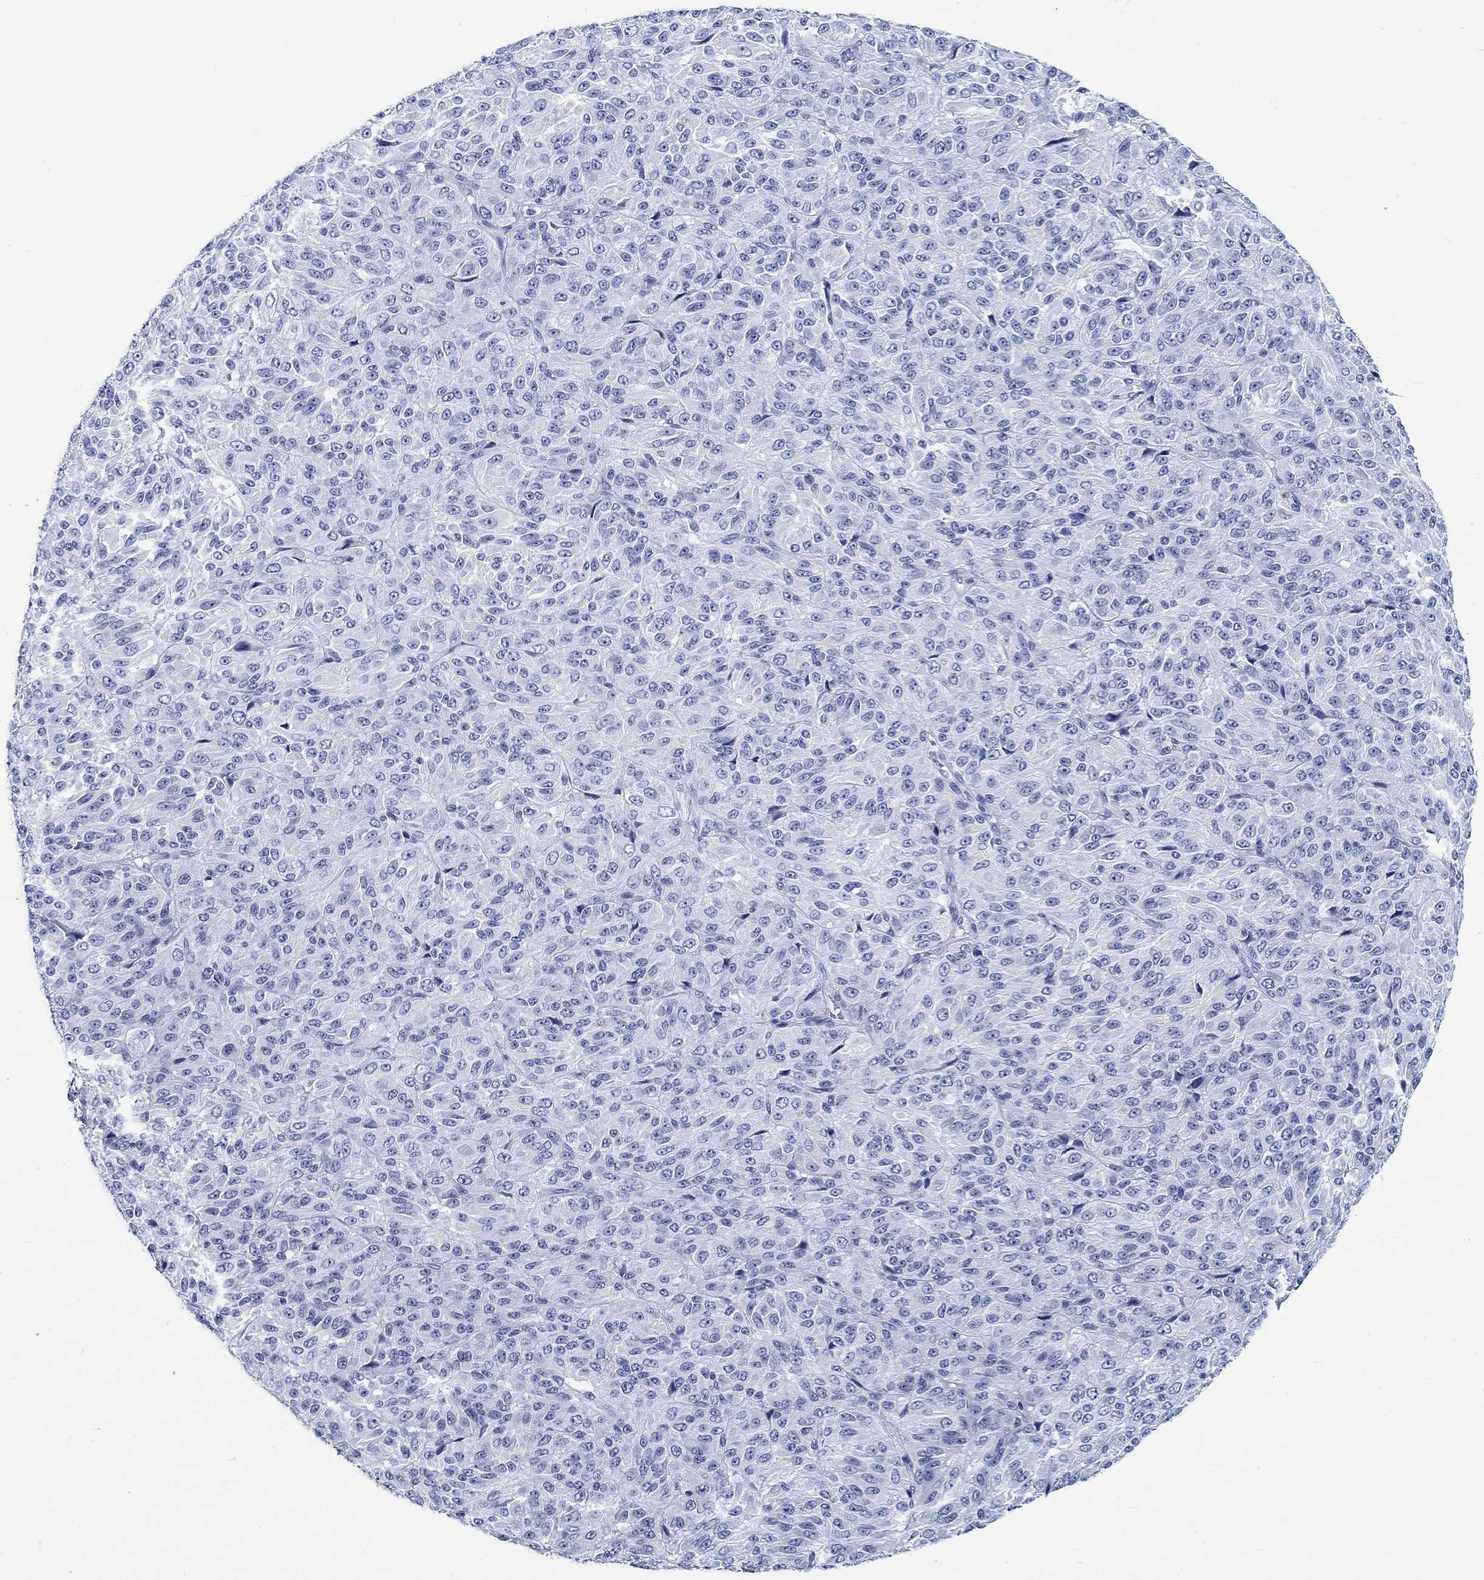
{"staining": {"intensity": "negative", "quantity": "none", "location": "none"}, "tissue": "melanoma", "cell_type": "Tumor cells", "image_type": "cancer", "snomed": [{"axis": "morphology", "description": "Malignant melanoma, Metastatic site"}, {"axis": "topography", "description": "Brain"}], "caption": "Immunohistochemical staining of melanoma shows no significant positivity in tumor cells.", "gene": "RD3L", "patient": {"sex": "female", "age": 56}}